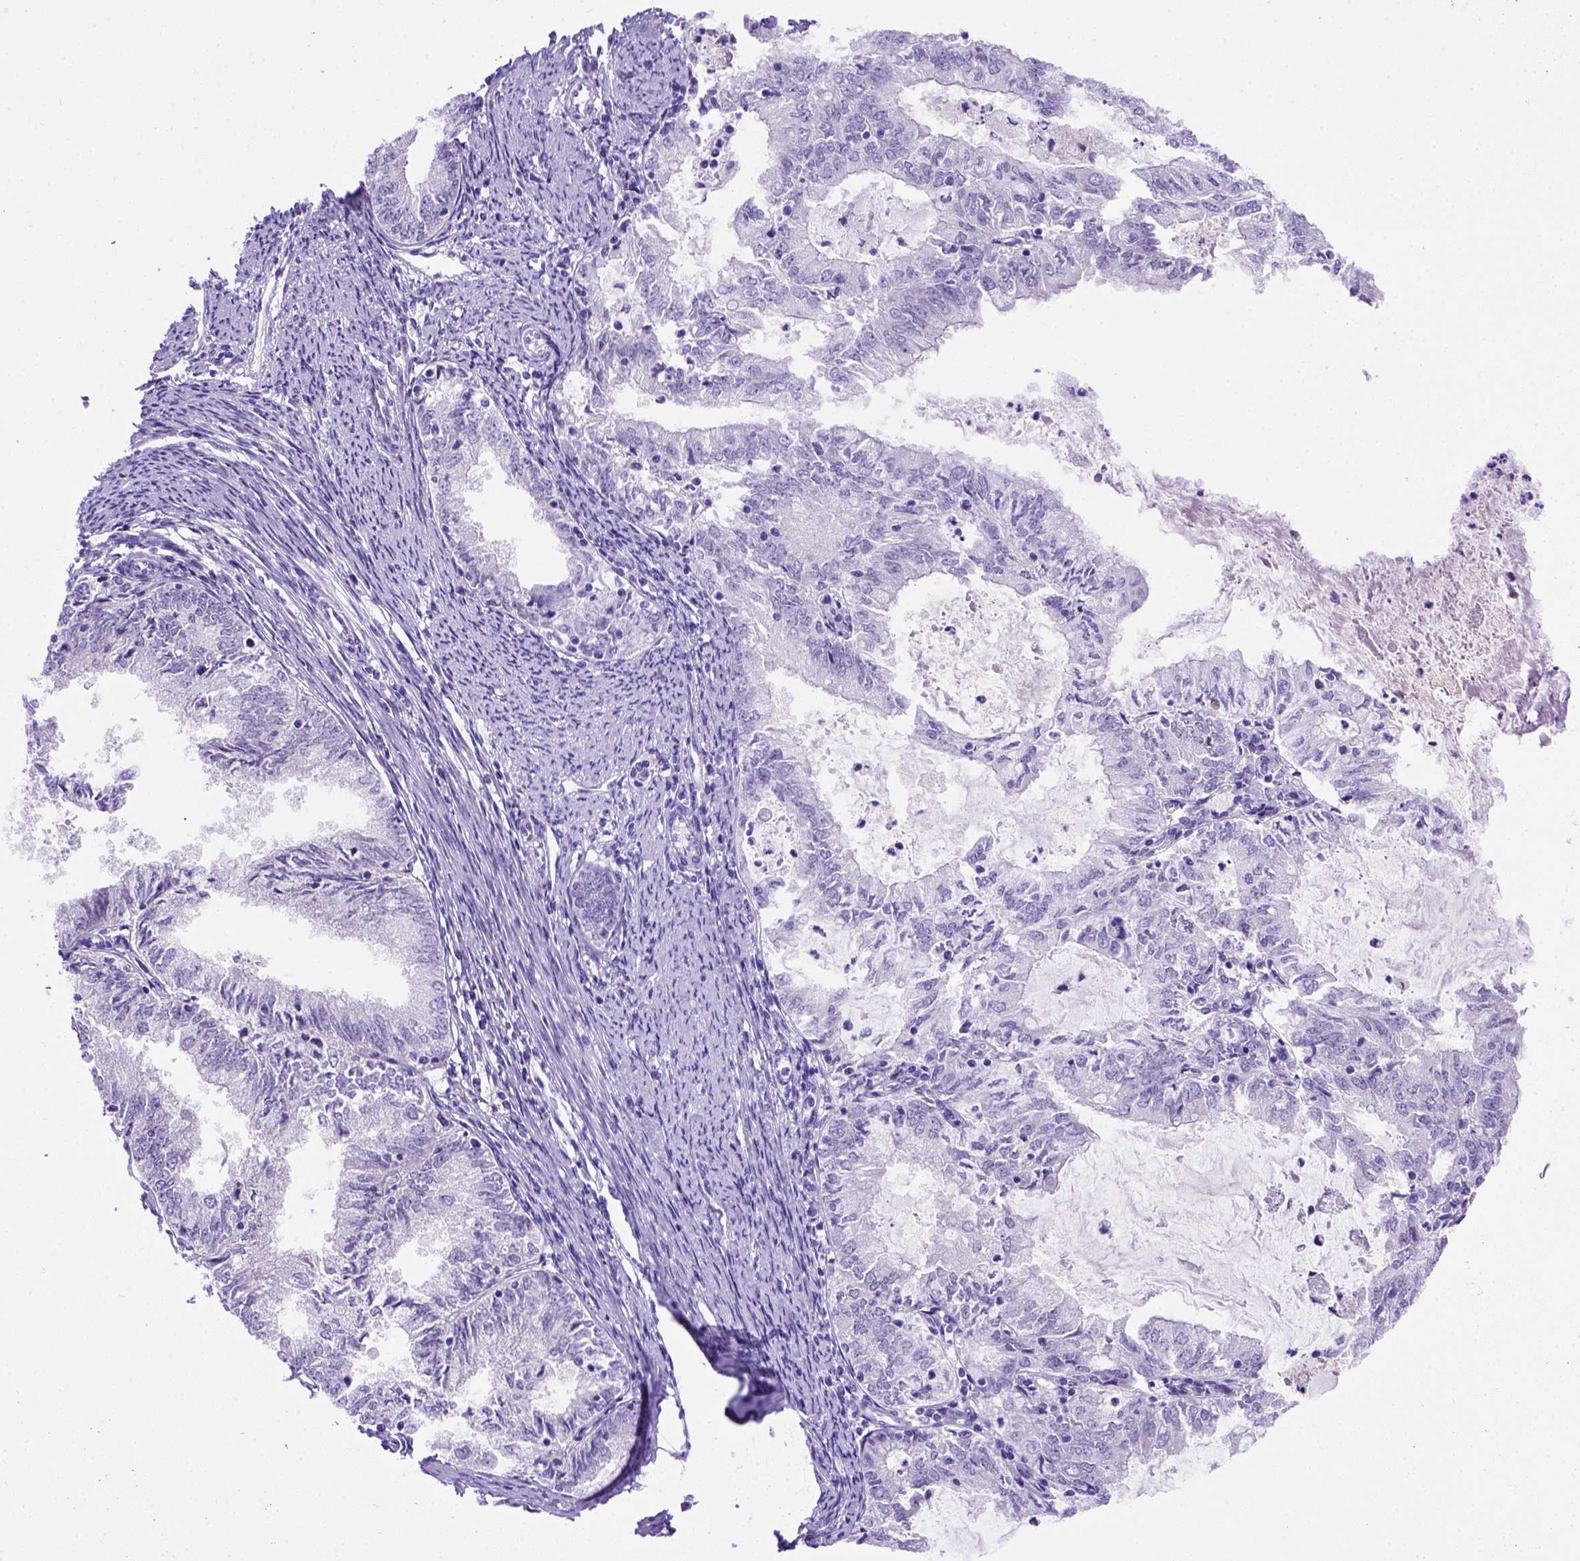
{"staining": {"intensity": "negative", "quantity": "none", "location": "none"}, "tissue": "endometrial cancer", "cell_type": "Tumor cells", "image_type": "cancer", "snomed": [{"axis": "morphology", "description": "Adenocarcinoma, NOS"}, {"axis": "topography", "description": "Endometrium"}], "caption": "Protein analysis of adenocarcinoma (endometrial) displays no significant staining in tumor cells. (DAB immunohistochemistry (IHC) with hematoxylin counter stain).", "gene": "FOXI1", "patient": {"sex": "female", "age": 57}}